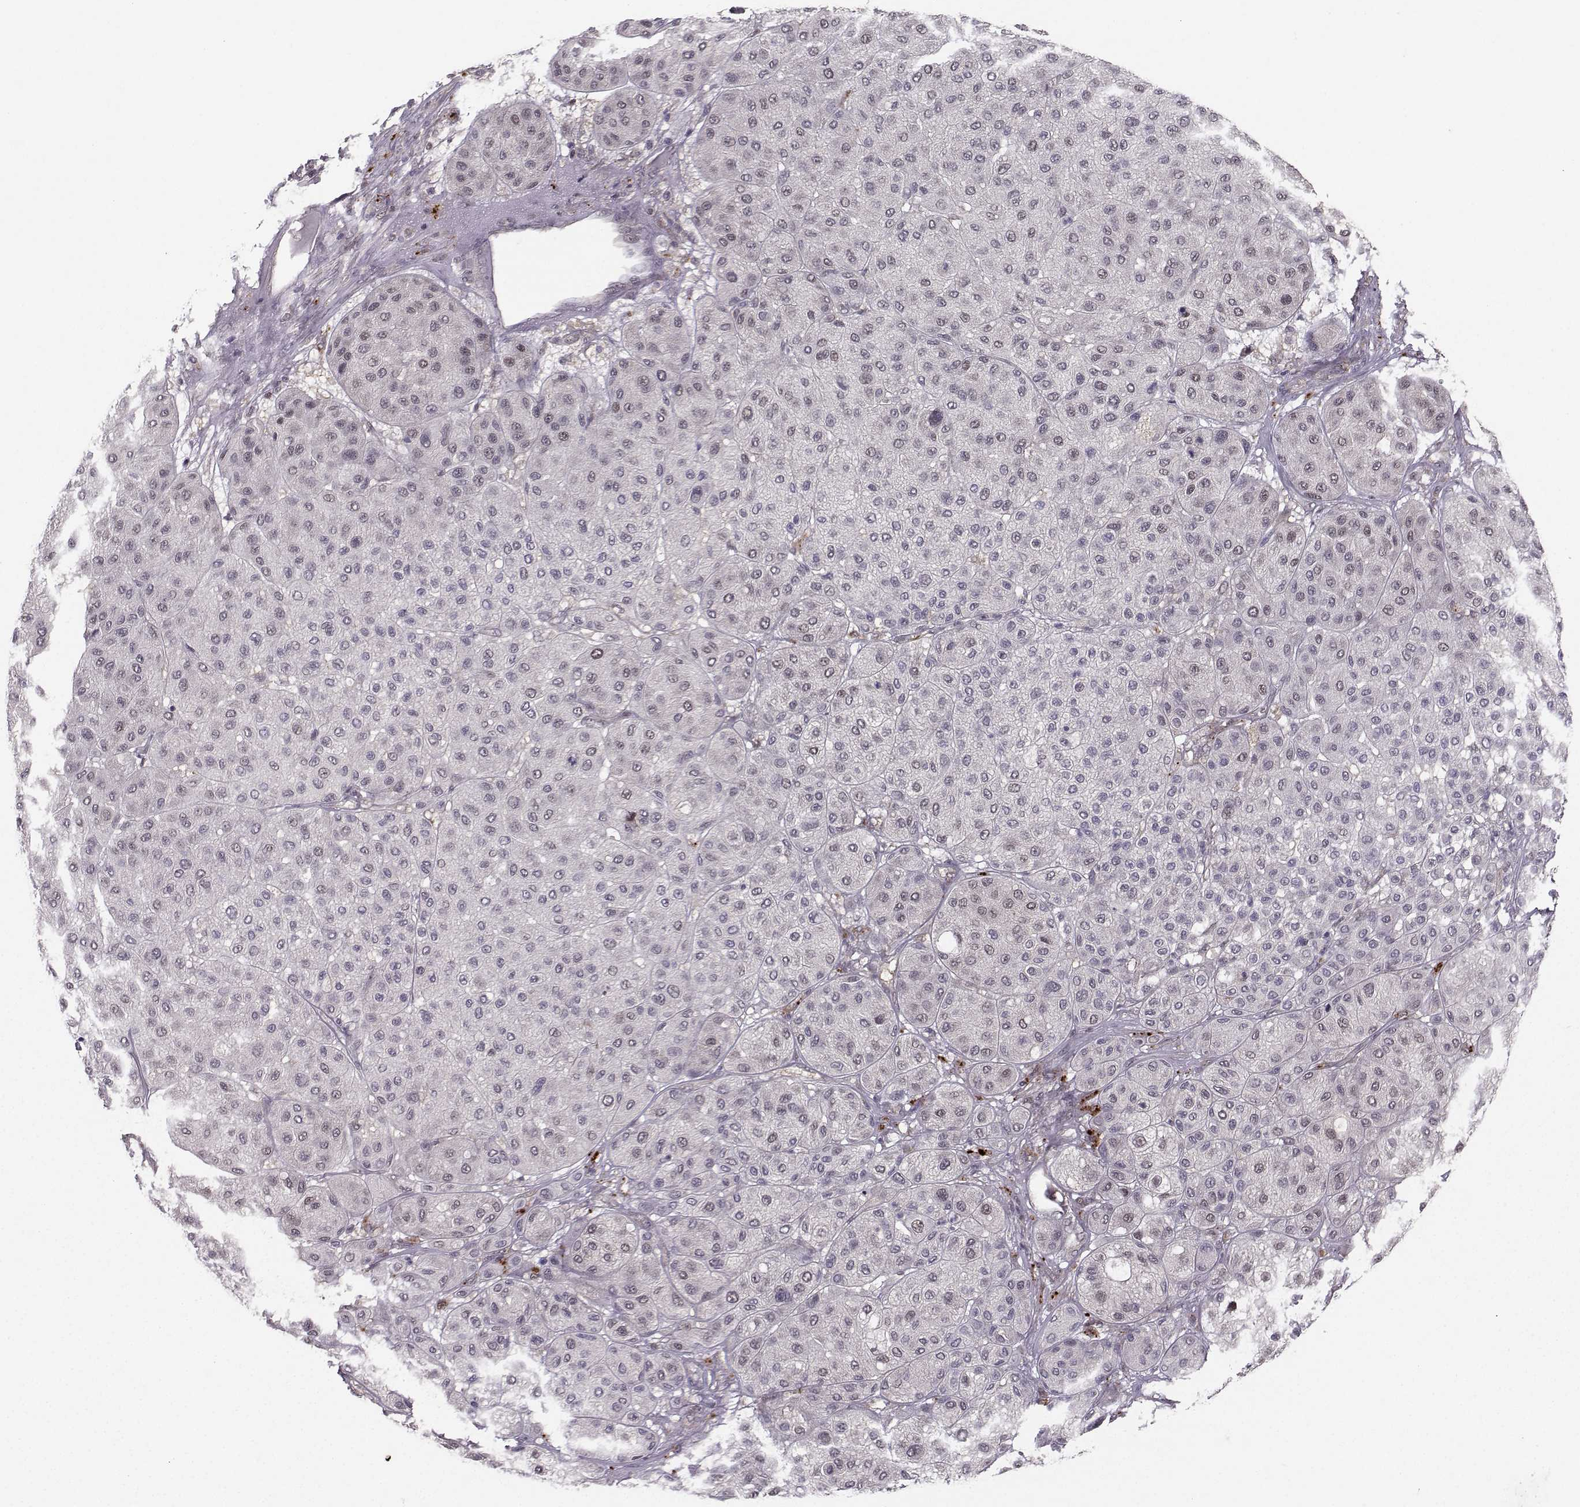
{"staining": {"intensity": "negative", "quantity": "none", "location": "none"}, "tissue": "melanoma", "cell_type": "Tumor cells", "image_type": "cancer", "snomed": [{"axis": "morphology", "description": "Malignant melanoma, Metastatic site"}, {"axis": "topography", "description": "Smooth muscle"}], "caption": "High power microscopy histopathology image of an IHC histopathology image of melanoma, revealing no significant staining in tumor cells.", "gene": "PKP2", "patient": {"sex": "male", "age": 41}}